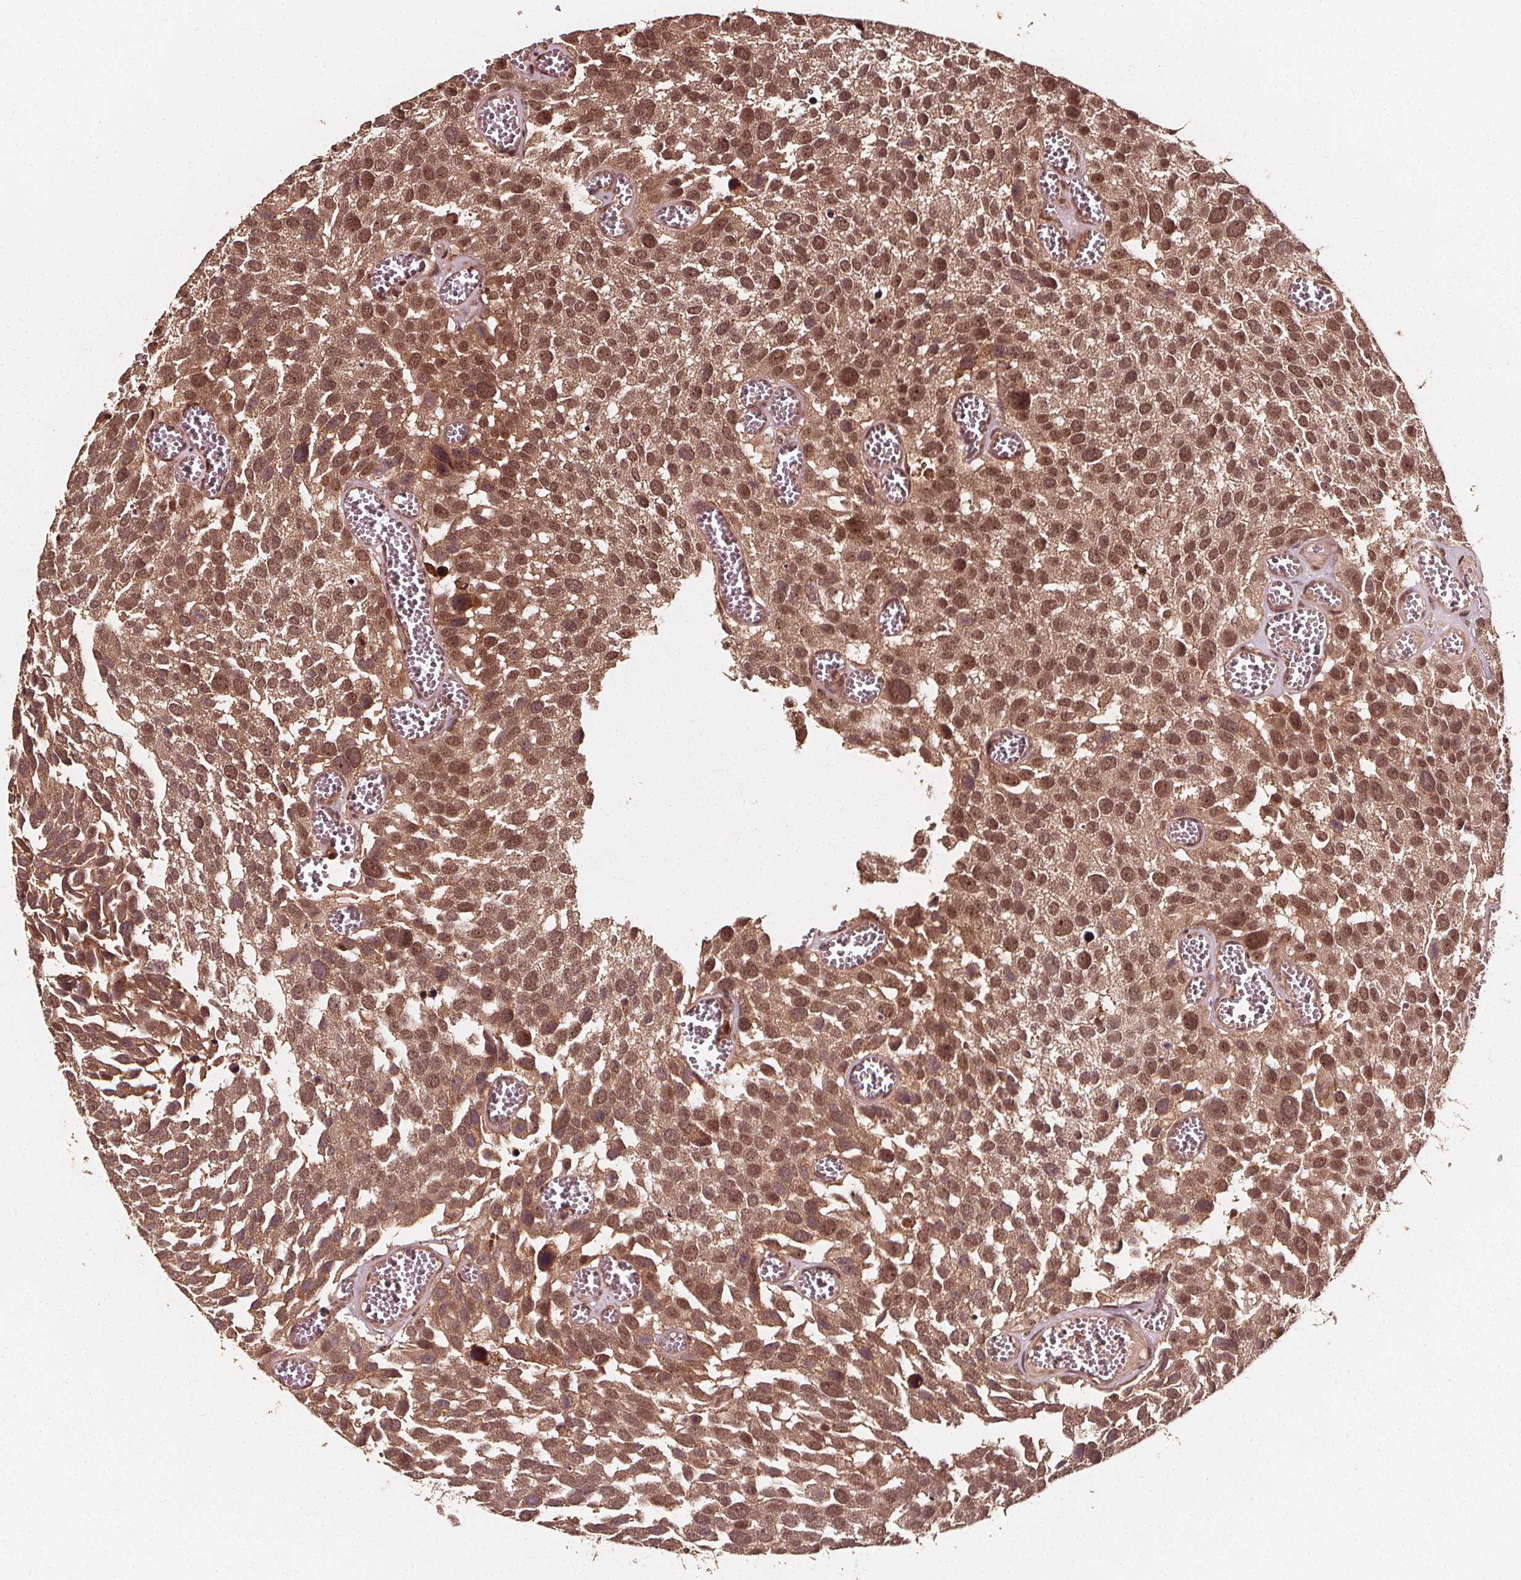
{"staining": {"intensity": "moderate", "quantity": ">75%", "location": "cytoplasmic/membranous,nuclear"}, "tissue": "urothelial cancer", "cell_type": "Tumor cells", "image_type": "cancer", "snomed": [{"axis": "morphology", "description": "Urothelial carcinoma, Low grade"}, {"axis": "topography", "description": "Urinary bladder"}], "caption": "Immunohistochemical staining of human urothelial cancer reveals medium levels of moderate cytoplasmic/membranous and nuclear protein positivity in about >75% of tumor cells.", "gene": "EXOSC9", "patient": {"sex": "female", "age": 69}}